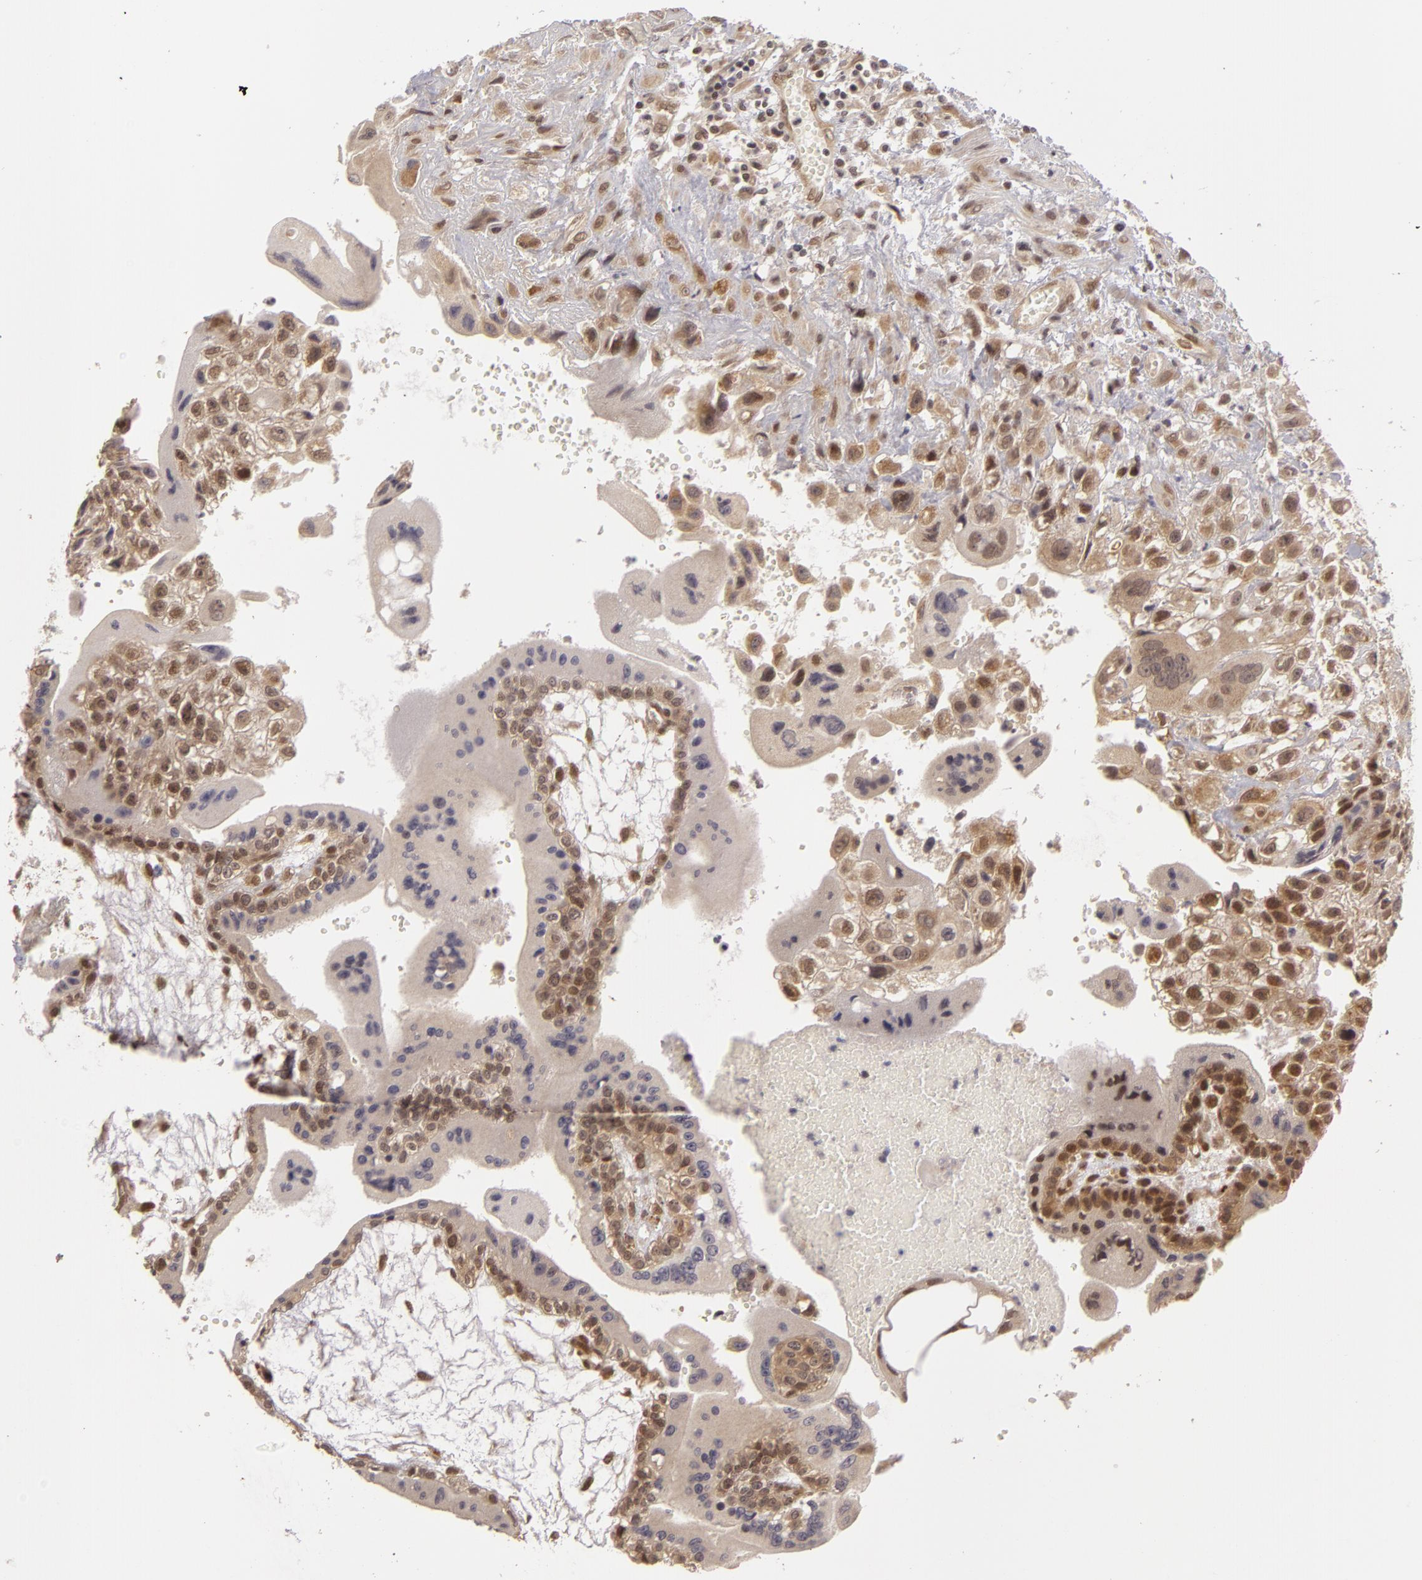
{"staining": {"intensity": "moderate", "quantity": ">75%", "location": "cytoplasmic/membranous,nuclear"}, "tissue": "placenta", "cell_type": "Decidual cells", "image_type": "normal", "snomed": [{"axis": "morphology", "description": "Normal tissue, NOS"}, {"axis": "topography", "description": "Placenta"}], "caption": "Decidual cells reveal medium levels of moderate cytoplasmic/membranous,nuclear expression in about >75% of cells in normal placenta.", "gene": "ZNF133", "patient": {"sex": "female", "age": 34}}